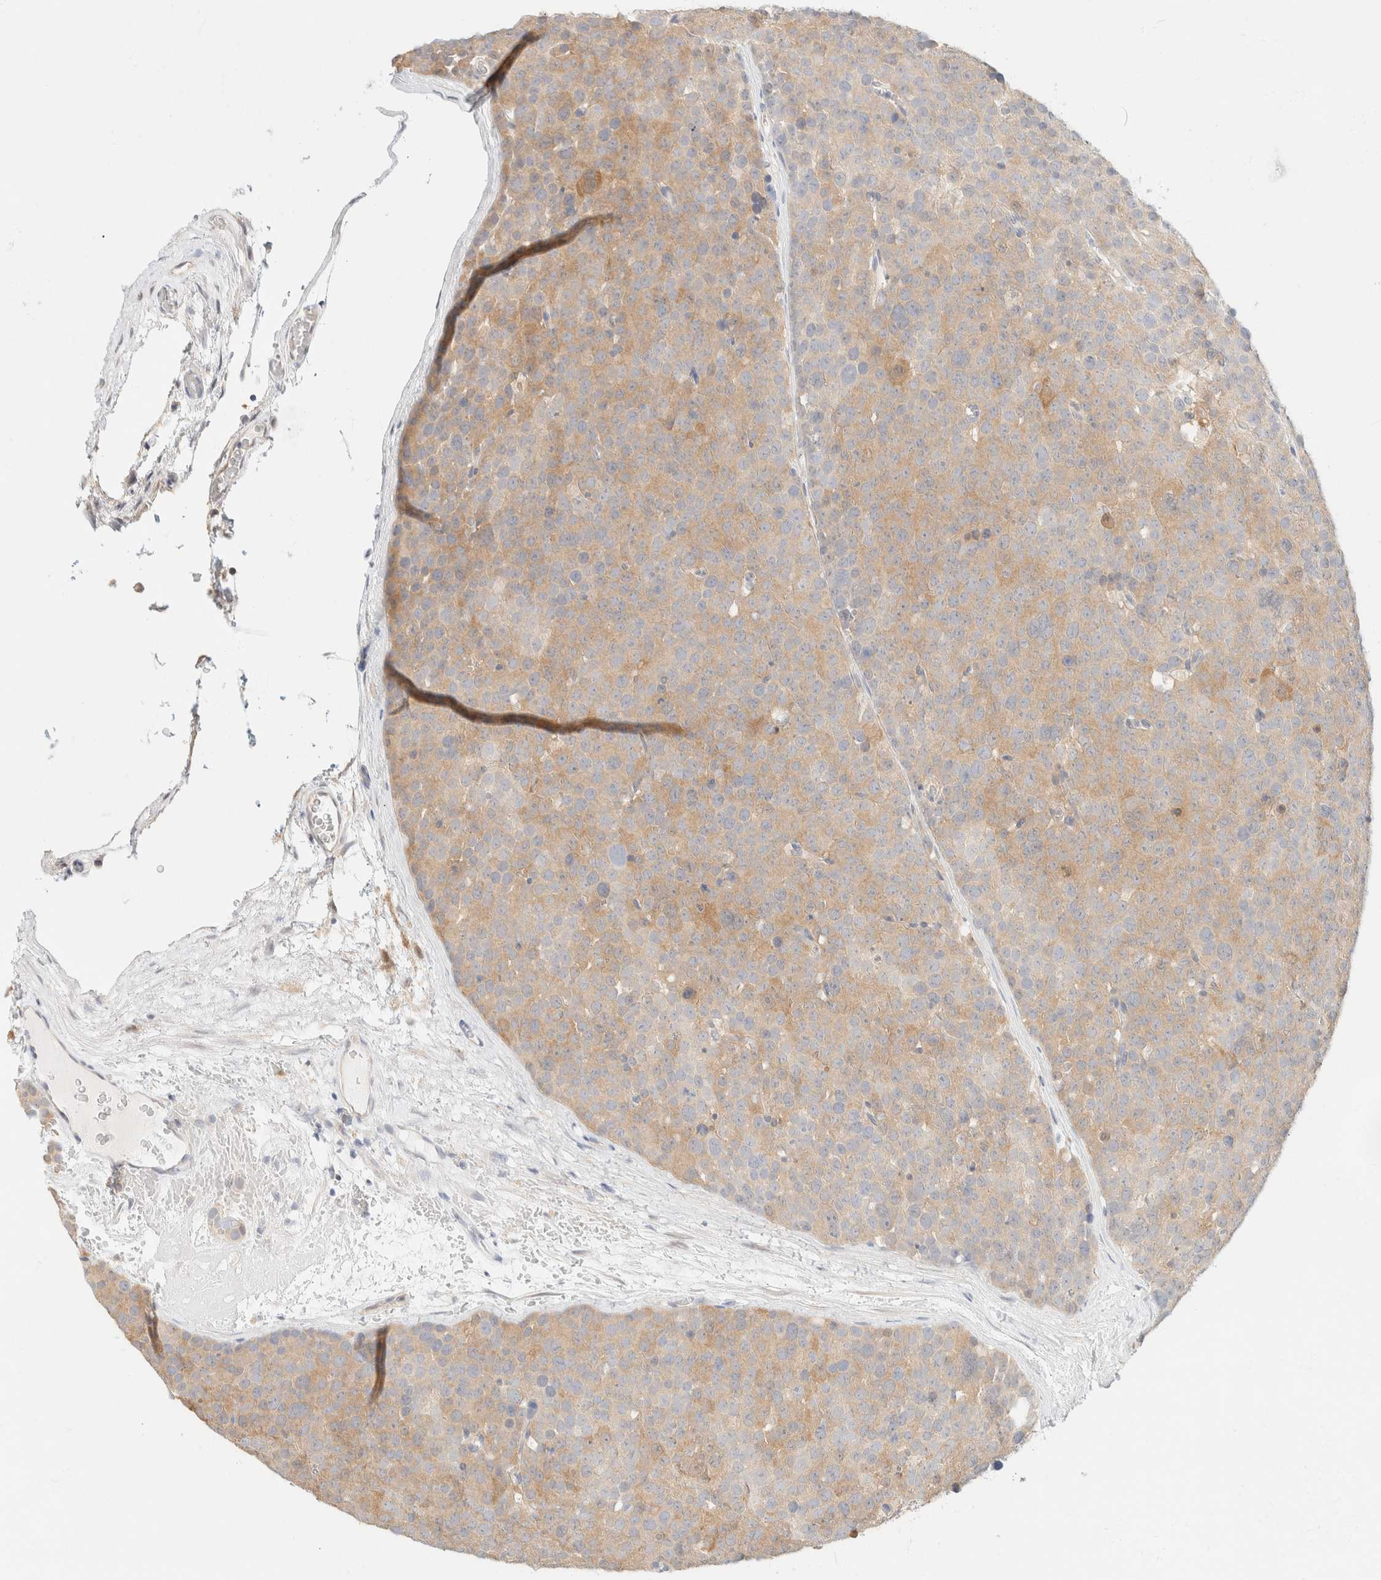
{"staining": {"intensity": "moderate", "quantity": "25%-75%", "location": "cytoplasmic/membranous"}, "tissue": "testis cancer", "cell_type": "Tumor cells", "image_type": "cancer", "snomed": [{"axis": "morphology", "description": "Seminoma, NOS"}, {"axis": "topography", "description": "Testis"}], "caption": "Immunohistochemical staining of human testis cancer exhibits medium levels of moderate cytoplasmic/membranous protein positivity in about 25%-75% of tumor cells.", "gene": "GPI", "patient": {"sex": "male", "age": 71}}